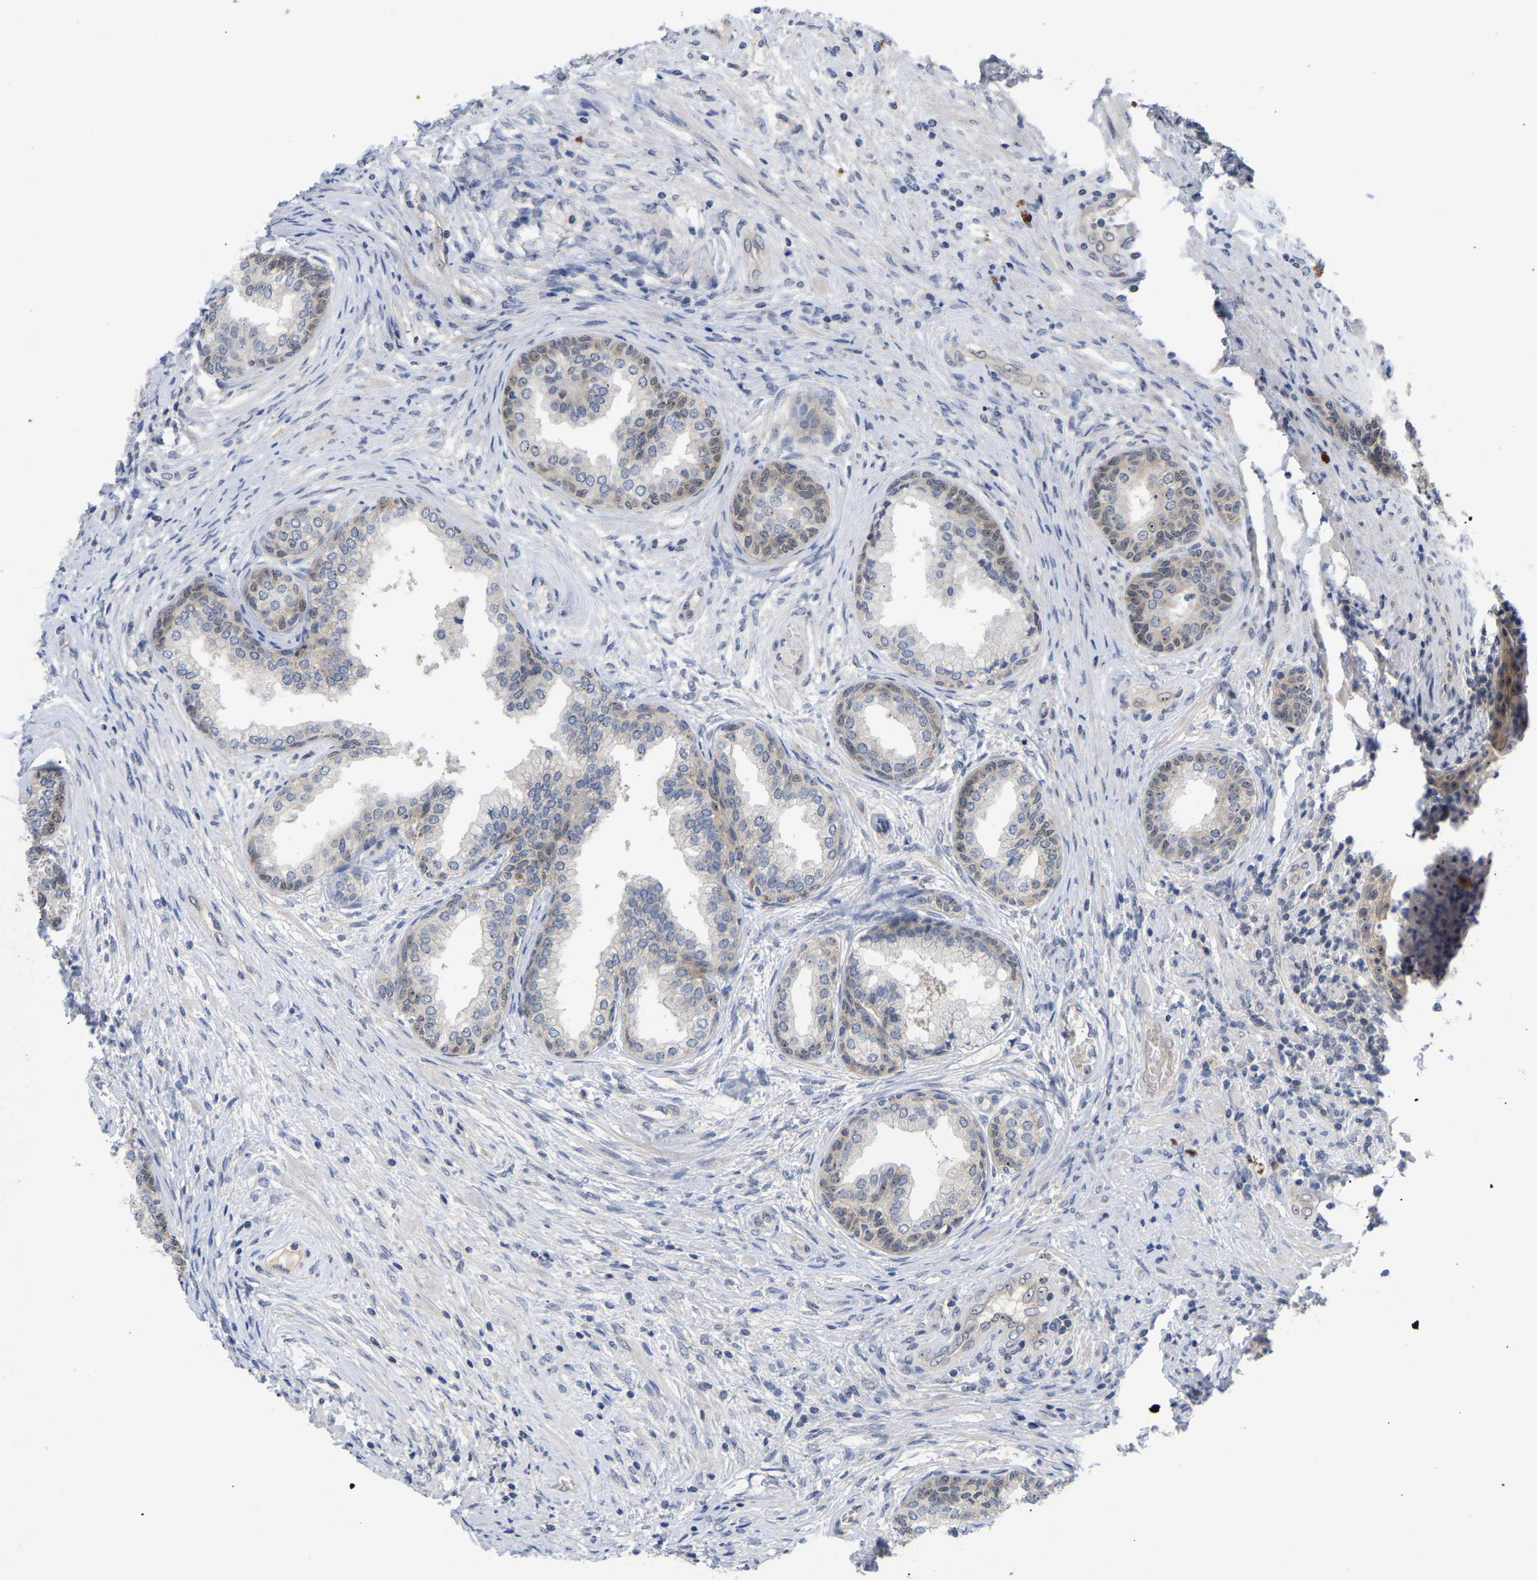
{"staining": {"intensity": "weak", "quantity": "<25%", "location": "nuclear"}, "tissue": "prostate", "cell_type": "Glandular cells", "image_type": "normal", "snomed": [{"axis": "morphology", "description": "Normal tissue, NOS"}, {"axis": "topography", "description": "Prostate"}], "caption": "The histopathology image exhibits no staining of glandular cells in normal prostate. (DAB (3,3'-diaminobenzidine) immunohistochemistry (IHC) with hematoxylin counter stain).", "gene": "NLE1", "patient": {"sex": "male", "age": 76}}